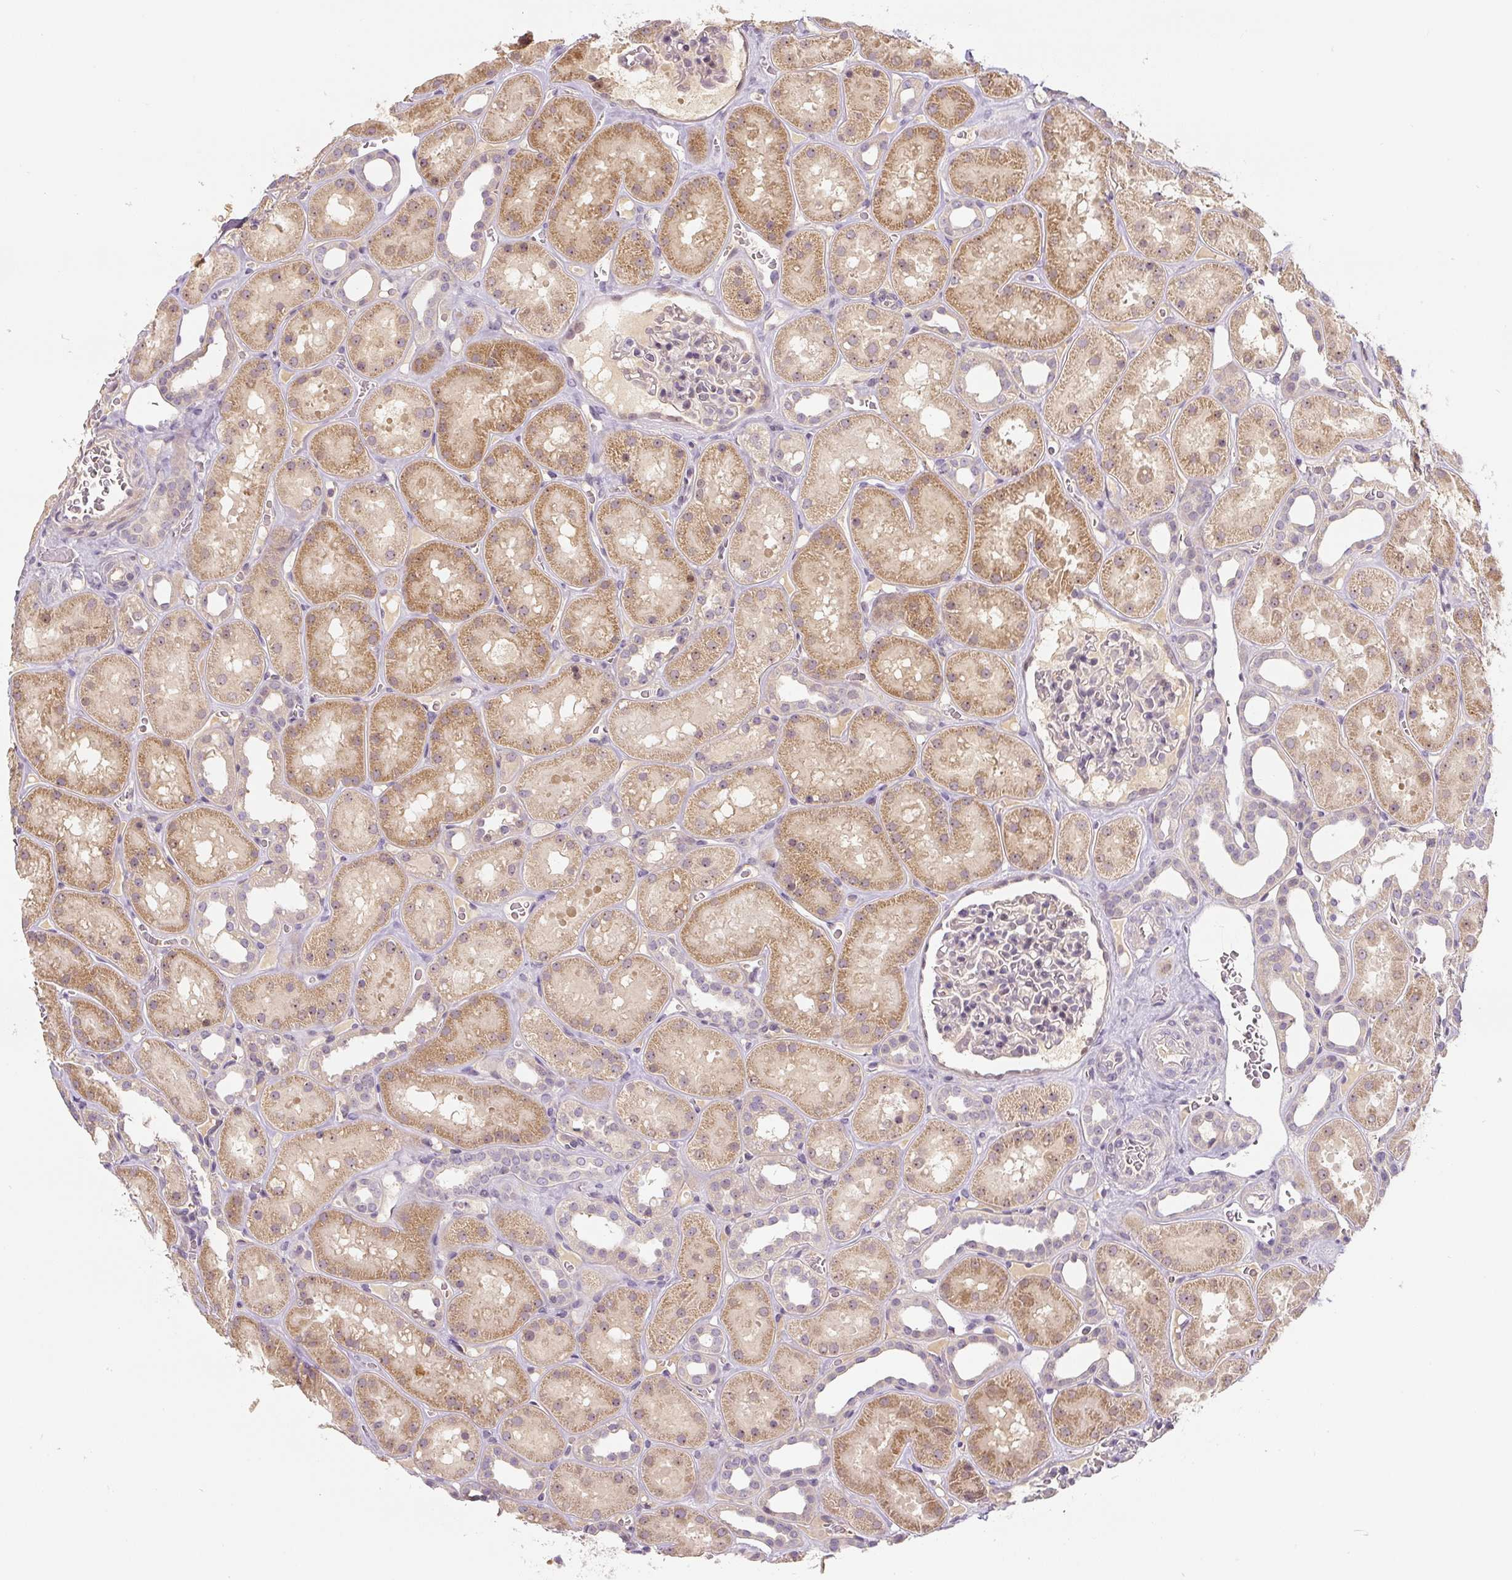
{"staining": {"intensity": "weak", "quantity": "<25%", "location": "nuclear"}, "tissue": "kidney", "cell_type": "Cells in glomeruli", "image_type": "normal", "snomed": [{"axis": "morphology", "description": "Normal tissue, NOS"}, {"axis": "topography", "description": "Kidney"}], "caption": "DAB immunohistochemical staining of unremarkable kidney reveals no significant positivity in cells in glomeruli.", "gene": "PWWP3B", "patient": {"sex": "female", "age": 41}}